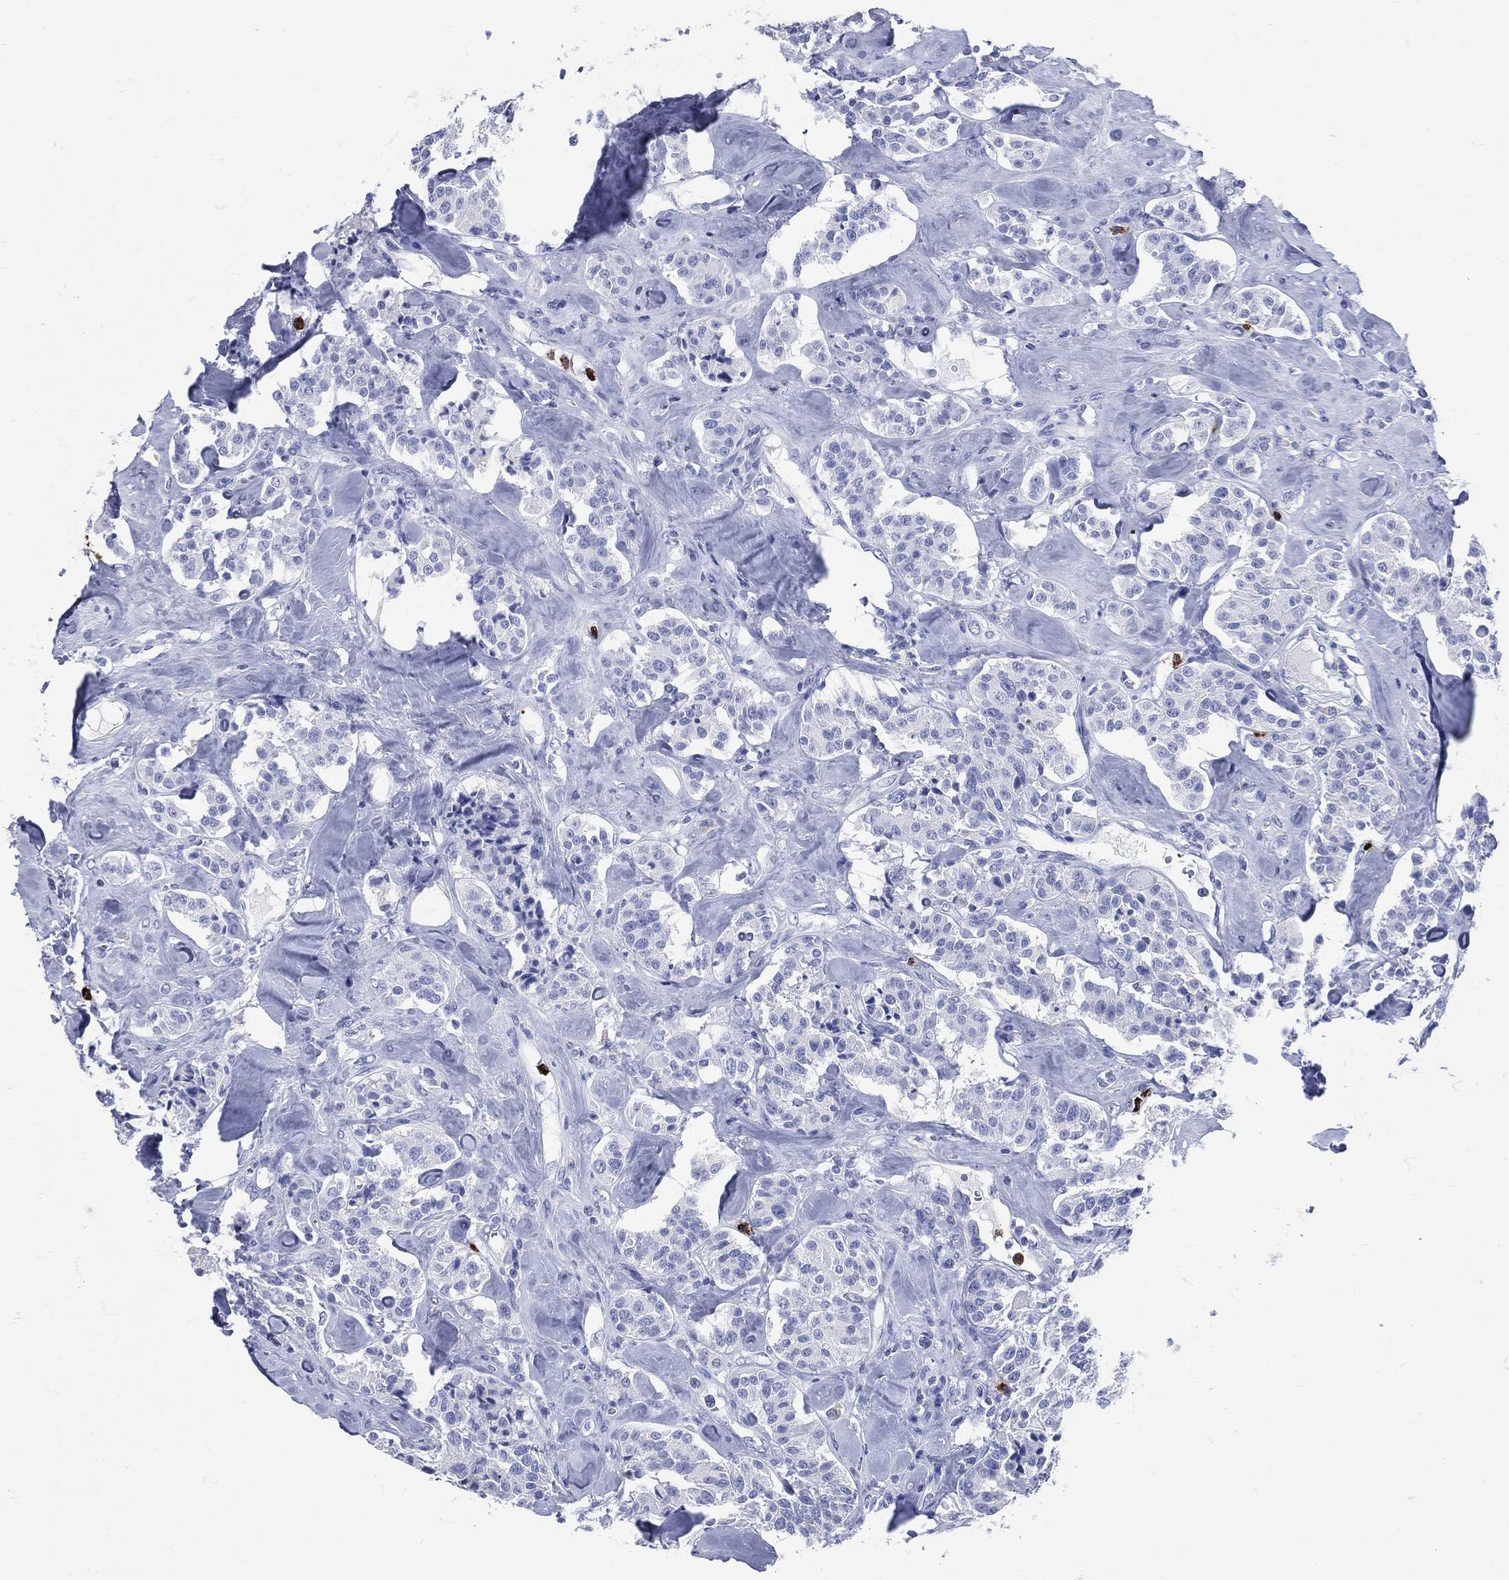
{"staining": {"intensity": "negative", "quantity": "none", "location": "none"}, "tissue": "carcinoid", "cell_type": "Tumor cells", "image_type": "cancer", "snomed": [{"axis": "morphology", "description": "Carcinoid, malignant, NOS"}, {"axis": "topography", "description": "Pancreas"}], "caption": "Immunohistochemistry (IHC) micrograph of carcinoid (malignant) stained for a protein (brown), which displays no expression in tumor cells.", "gene": "PGLYRP1", "patient": {"sex": "male", "age": 41}}